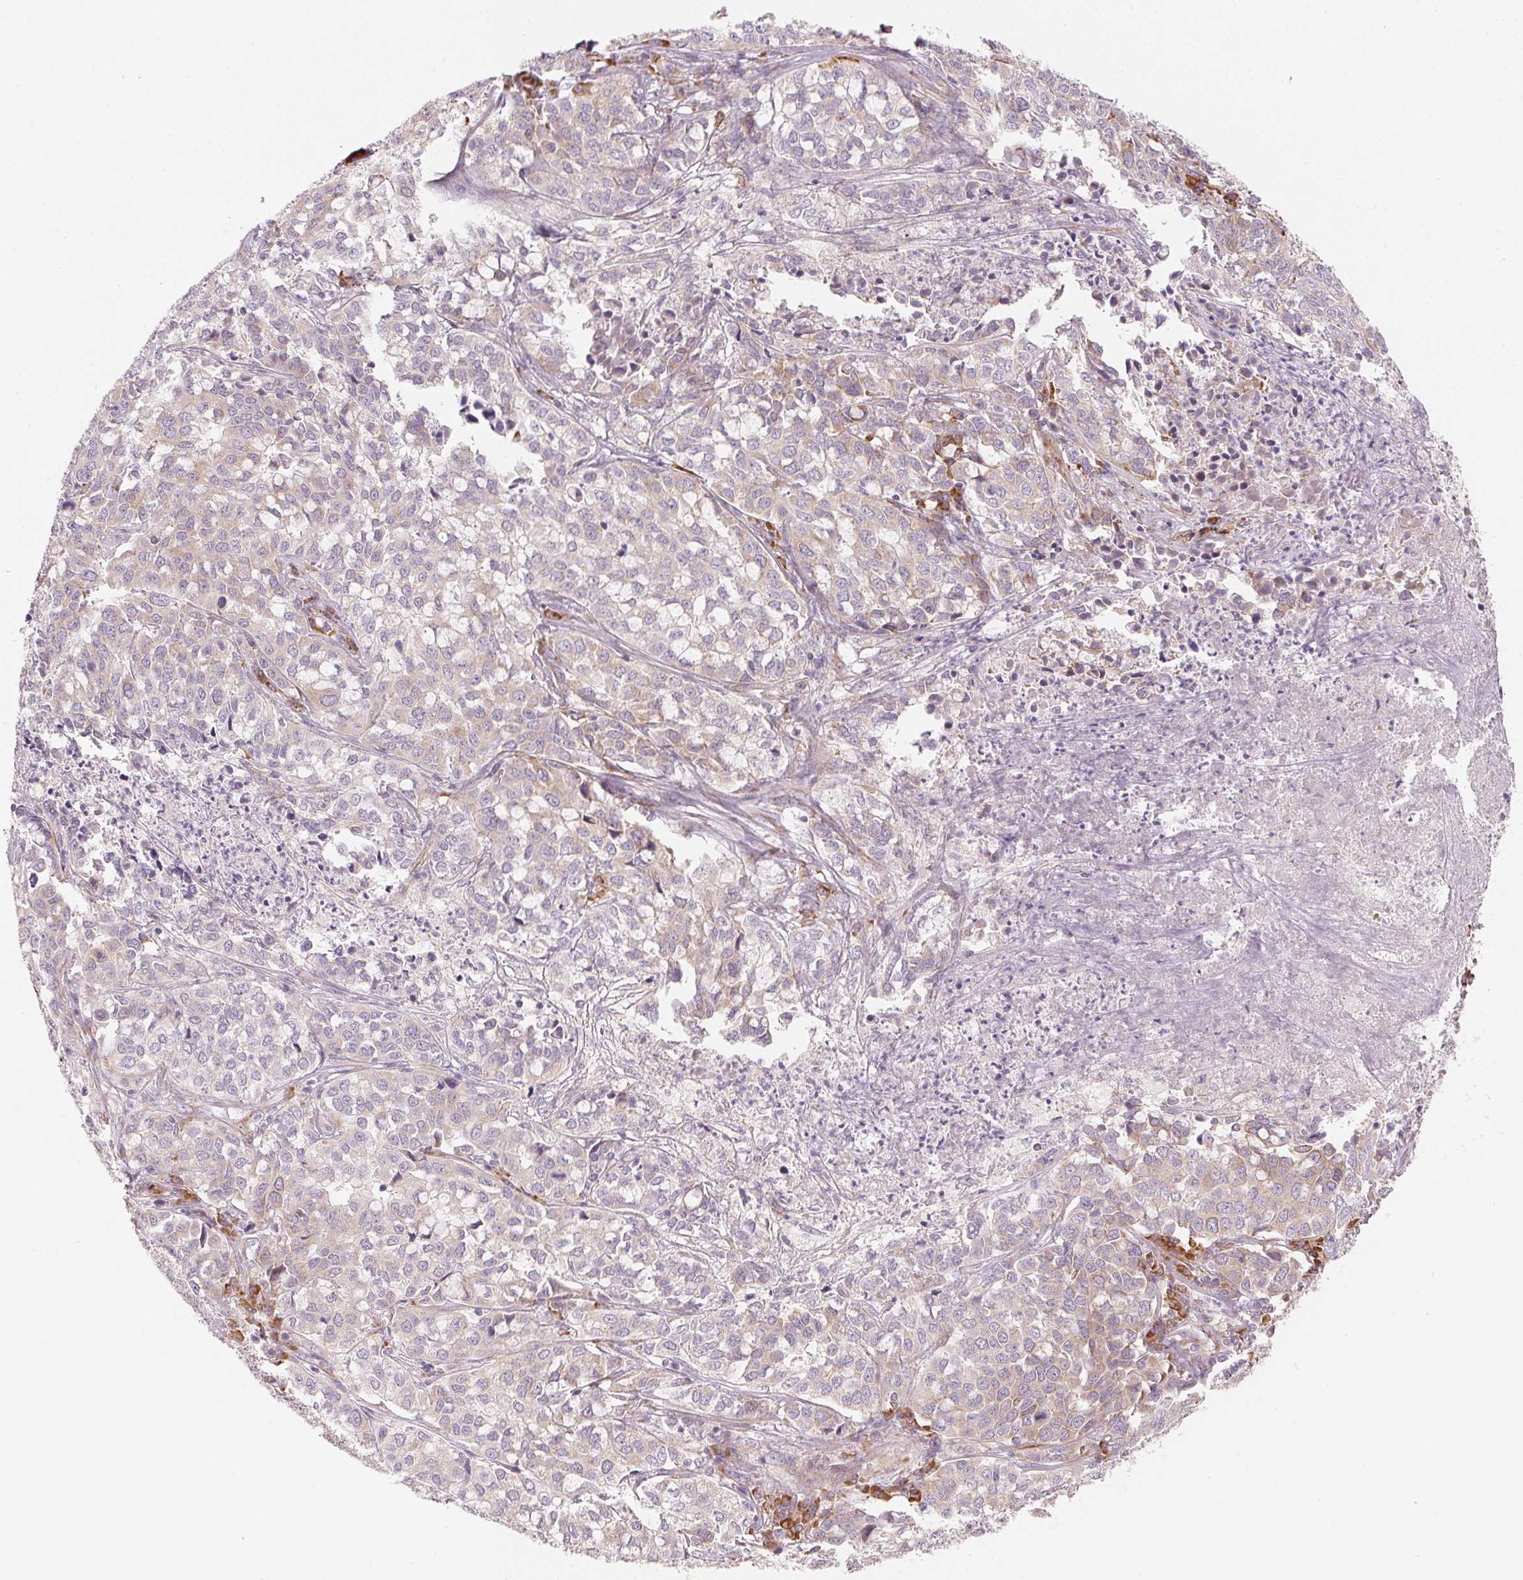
{"staining": {"intensity": "weak", "quantity": "25%-75%", "location": "cytoplasmic/membranous"}, "tissue": "lung cancer", "cell_type": "Tumor cells", "image_type": "cancer", "snomed": [{"axis": "morphology", "description": "Adenocarcinoma, NOS"}, {"axis": "morphology", "description": "Adenocarcinoma, metastatic, NOS"}, {"axis": "topography", "description": "Lymph node"}, {"axis": "topography", "description": "Lung"}], "caption": "Protein expression analysis of human adenocarcinoma (lung) reveals weak cytoplasmic/membranous positivity in about 25%-75% of tumor cells.", "gene": "BLOC1S2", "patient": {"sex": "female", "age": 65}}